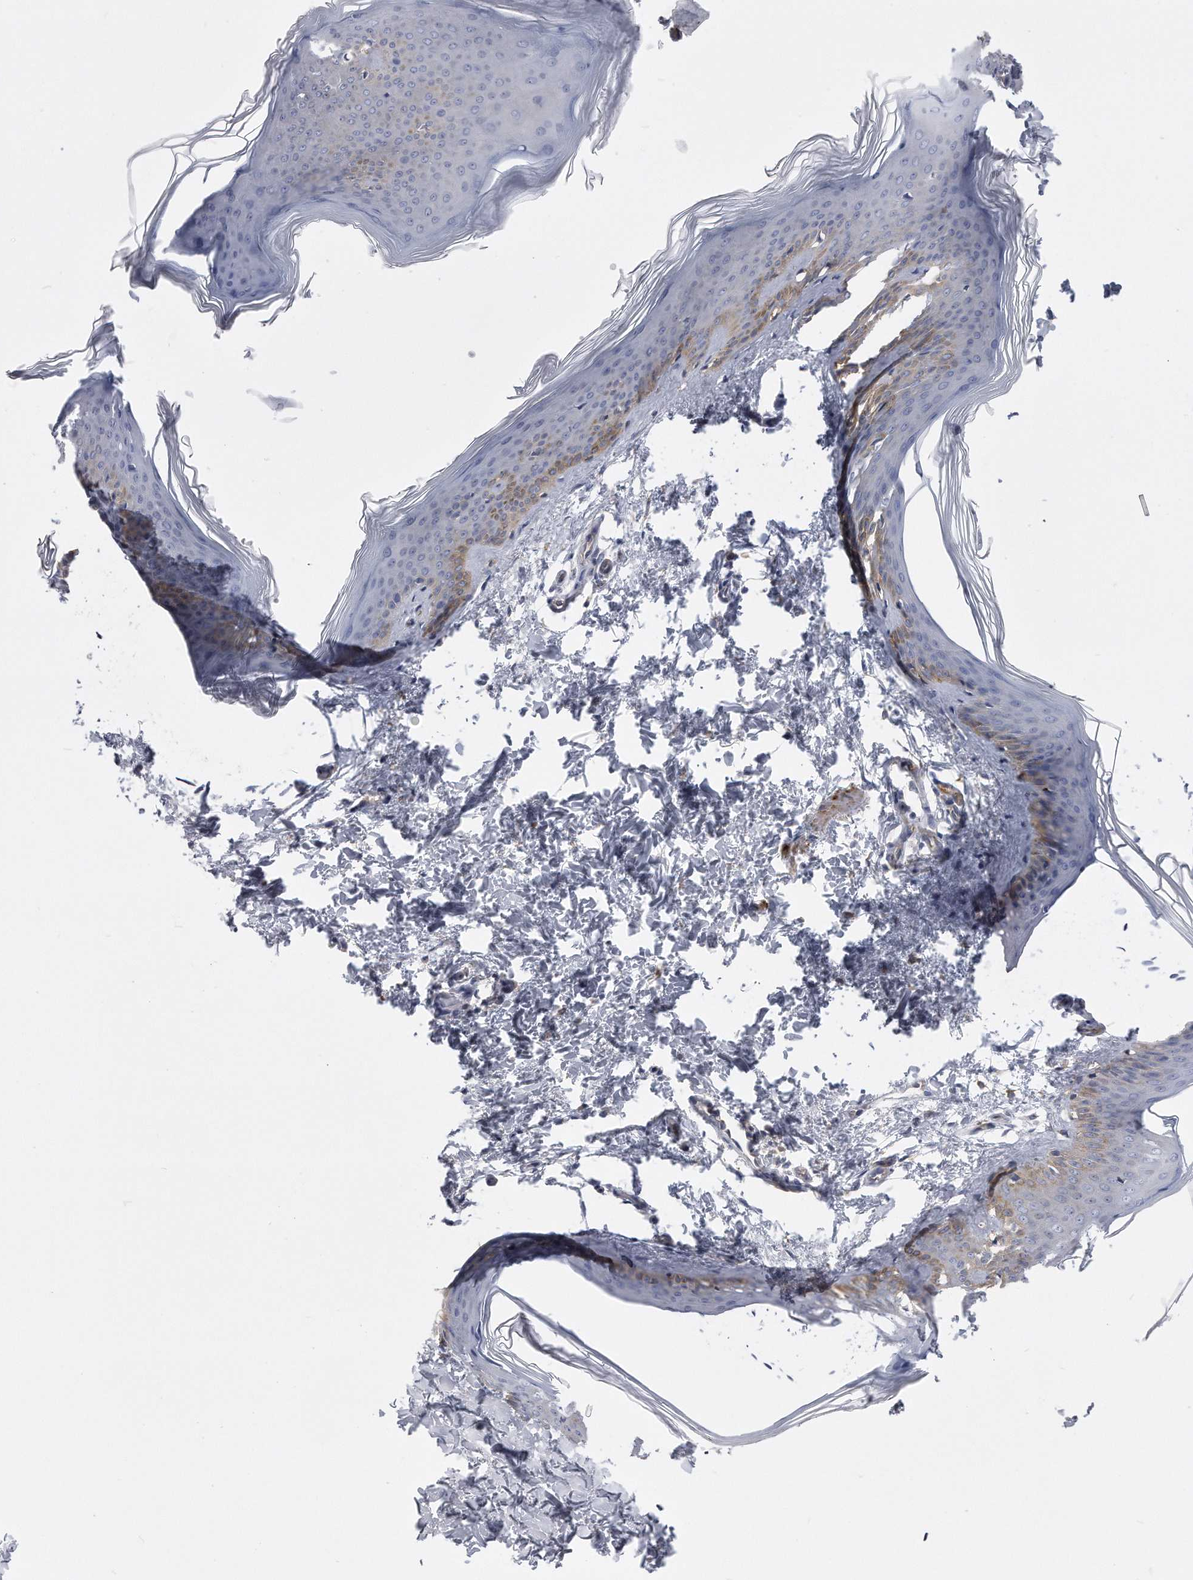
{"staining": {"intensity": "negative", "quantity": "none", "location": "none"}, "tissue": "skin", "cell_type": "Fibroblasts", "image_type": "normal", "snomed": [{"axis": "morphology", "description": "Normal tissue, NOS"}, {"axis": "topography", "description": "Skin"}], "caption": "Image shows no significant protein expression in fibroblasts of unremarkable skin.", "gene": "PYGB", "patient": {"sex": "female", "age": 27}}